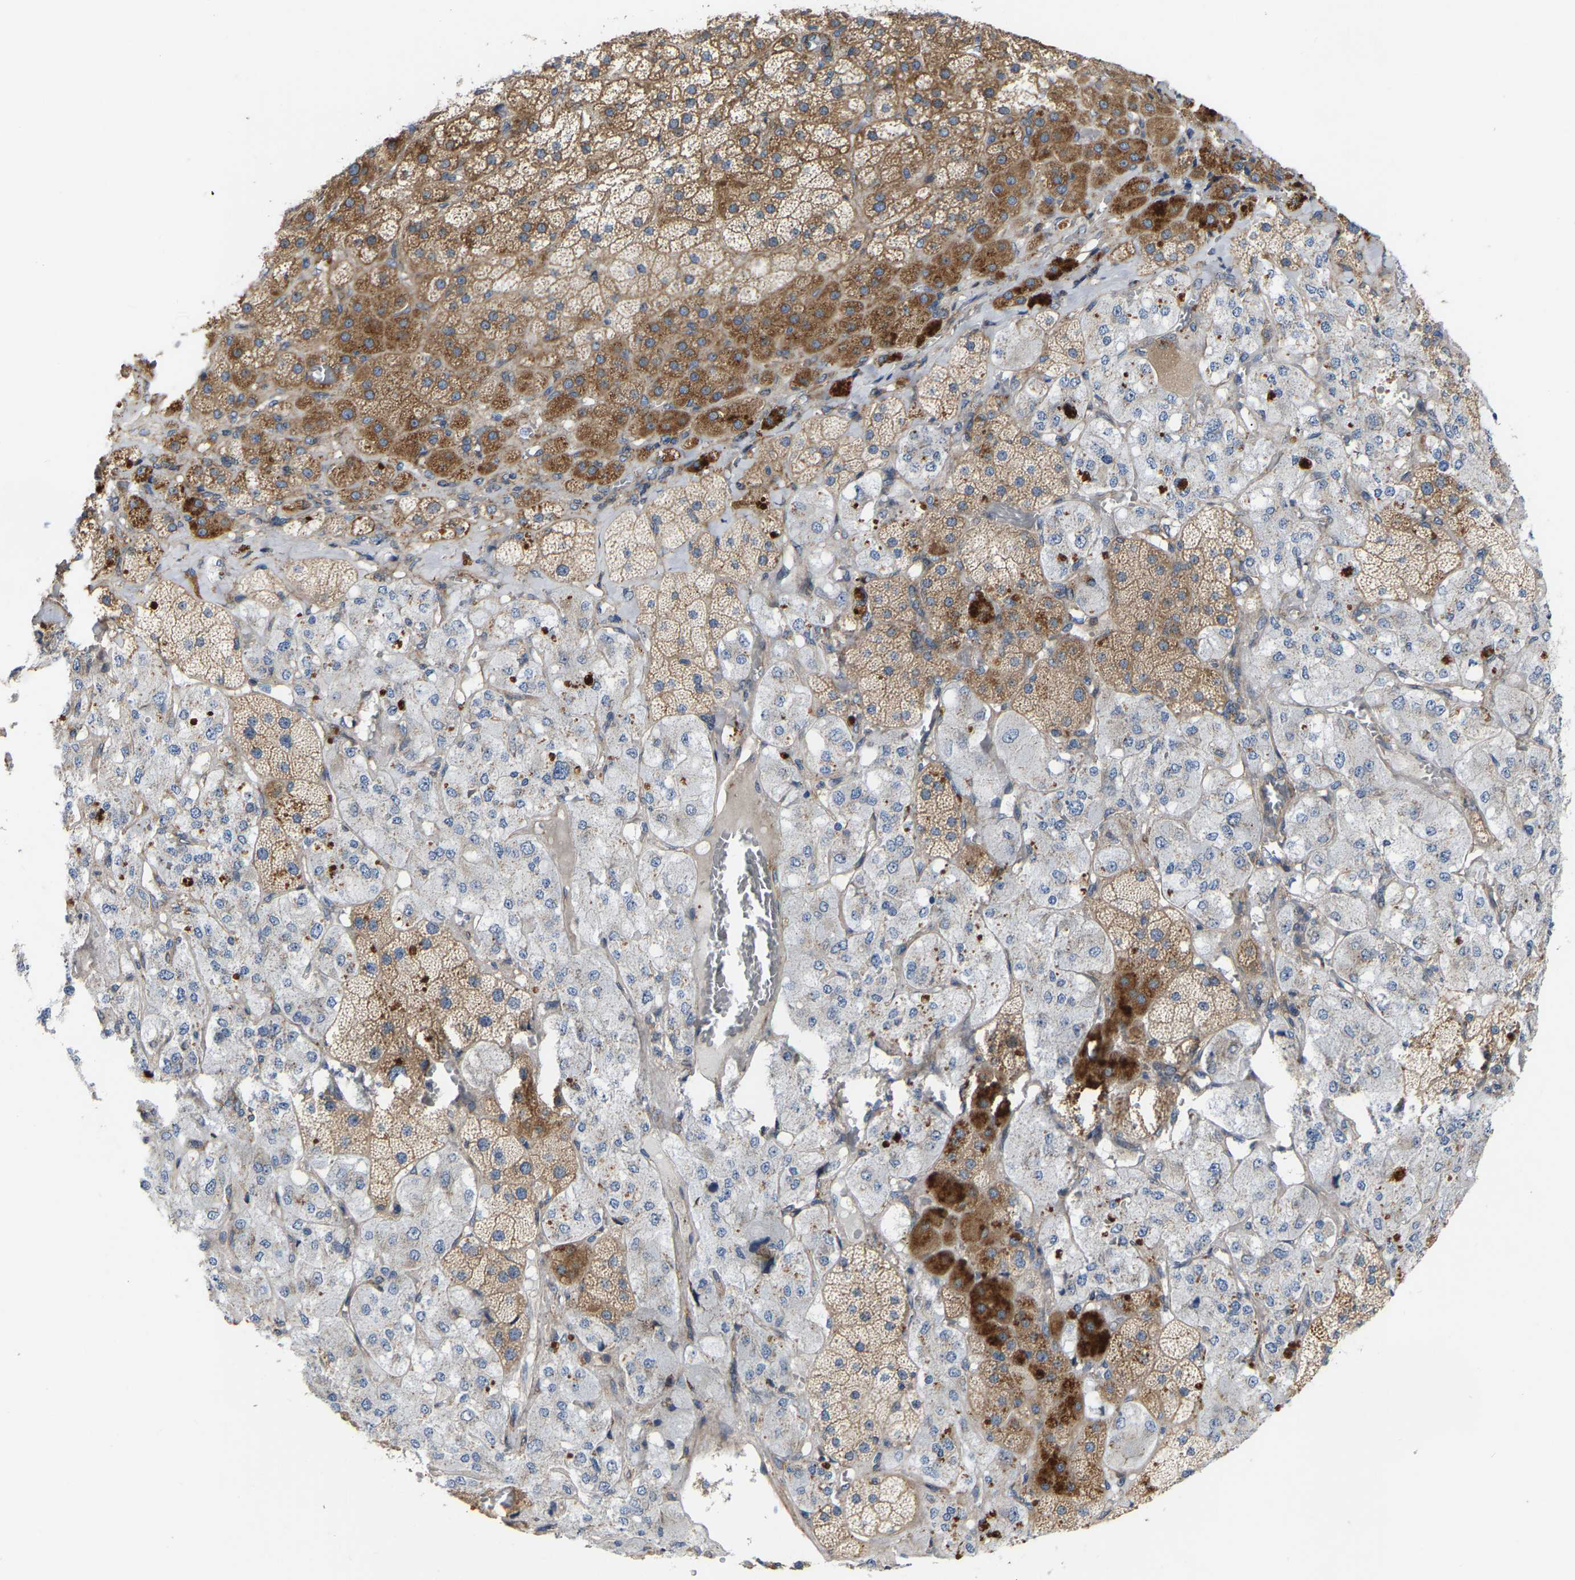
{"staining": {"intensity": "strong", "quantity": "25%-75%", "location": "cytoplasmic/membranous"}, "tissue": "adrenal gland", "cell_type": "Glandular cells", "image_type": "normal", "snomed": [{"axis": "morphology", "description": "Normal tissue, NOS"}, {"axis": "topography", "description": "Adrenal gland"}], "caption": "The image demonstrates a brown stain indicating the presence of a protein in the cytoplasmic/membranous of glandular cells in adrenal gland. (DAB IHC with brightfield microscopy, high magnification).", "gene": "TOR1B", "patient": {"sex": "male", "age": 57}}